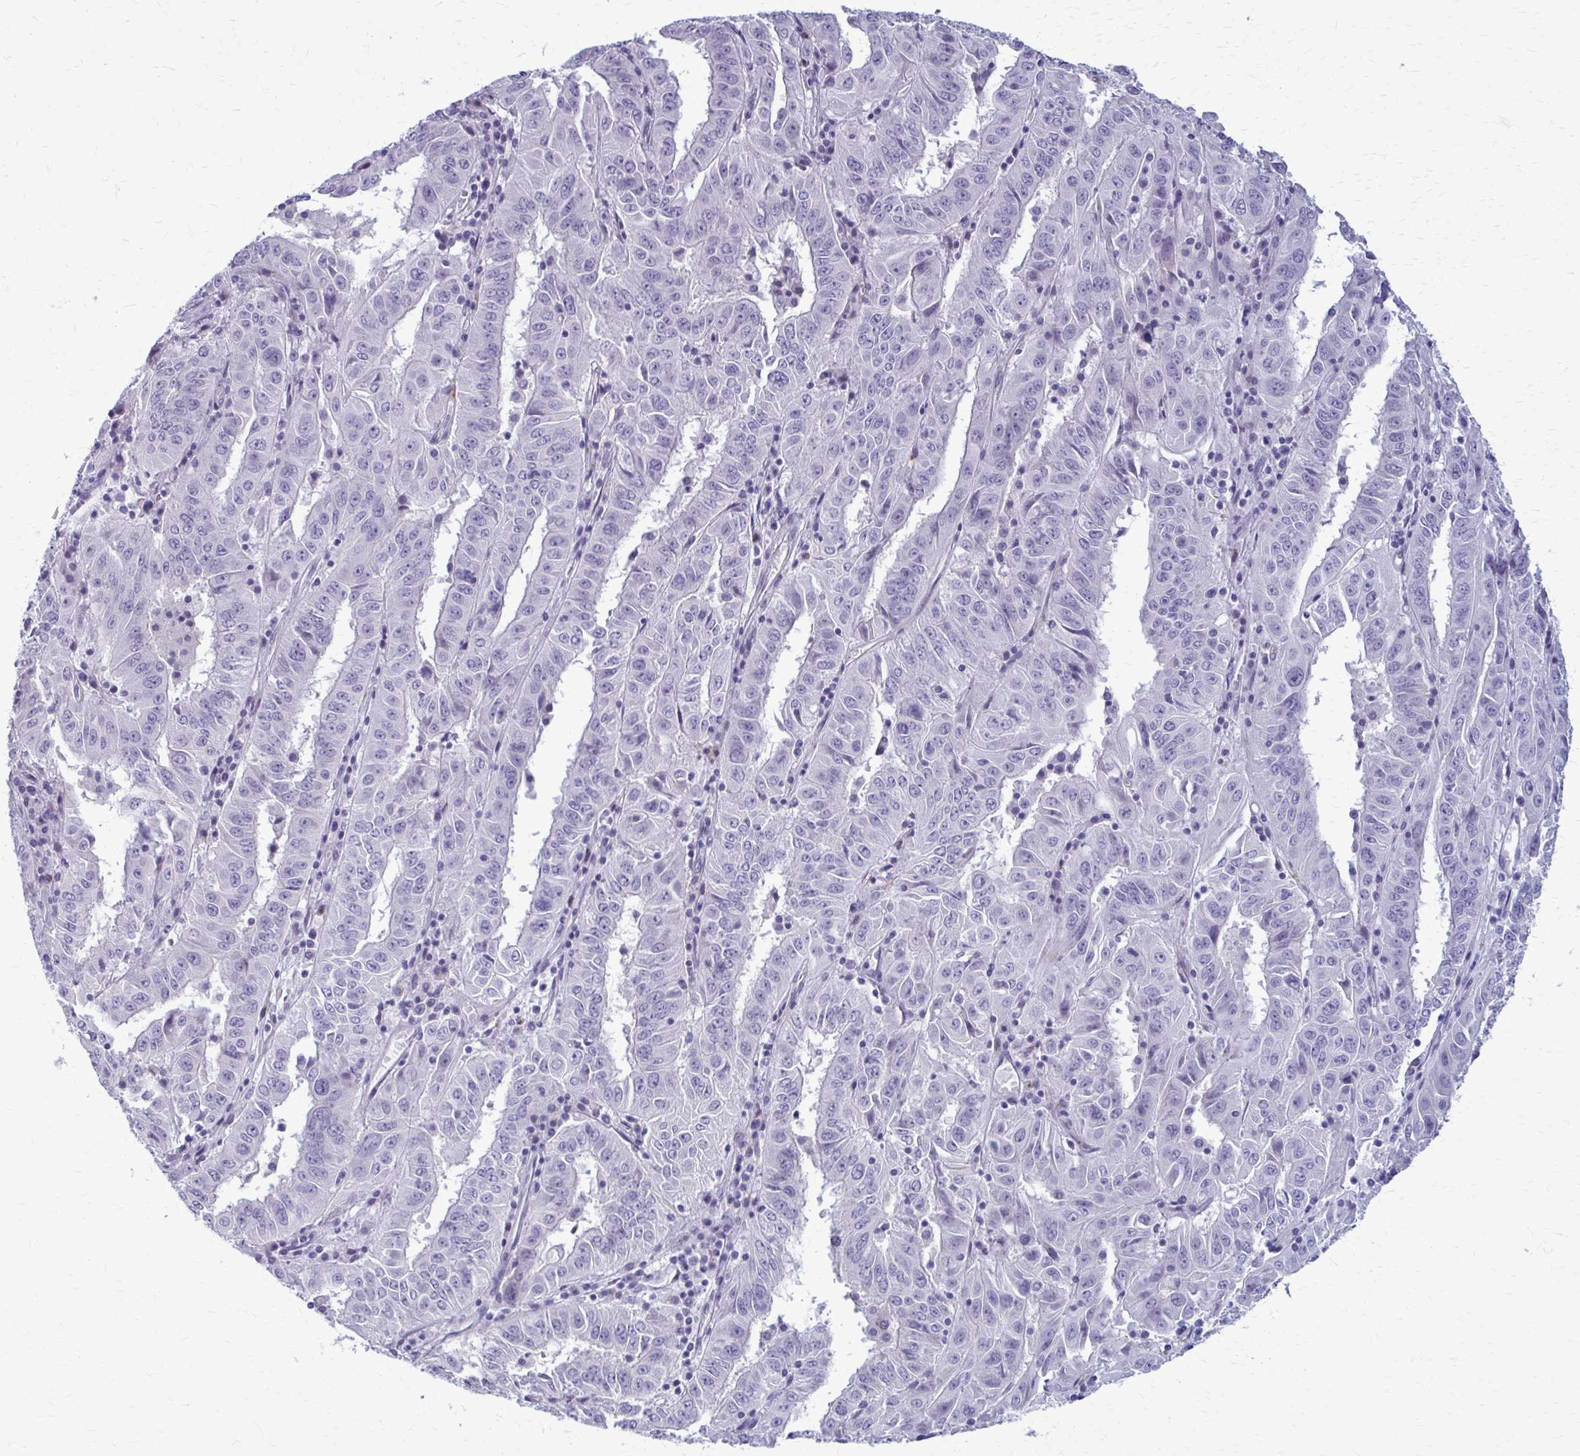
{"staining": {"intensity": "negative", "quantity": "none", "location": "none"}, "tissue": "pancreatic cancer", "cell_type": "Tumor cells", "image_type": "cancer", "snomed": [{"axis": "morphology", "description": "Adenocarcinoma, NOS"}, {"axis": "topography", "description": "Pancreas"}], "caption": "Tumor cells are negative for protein expression in human pancreatic cancer. (Stains: DAB IHC with hematoxylin counter stain, Microscopy: brightfield microscopy at high magnification).", "gene": "CASQ2", "patient": {"sex": "male", "age": 63}}